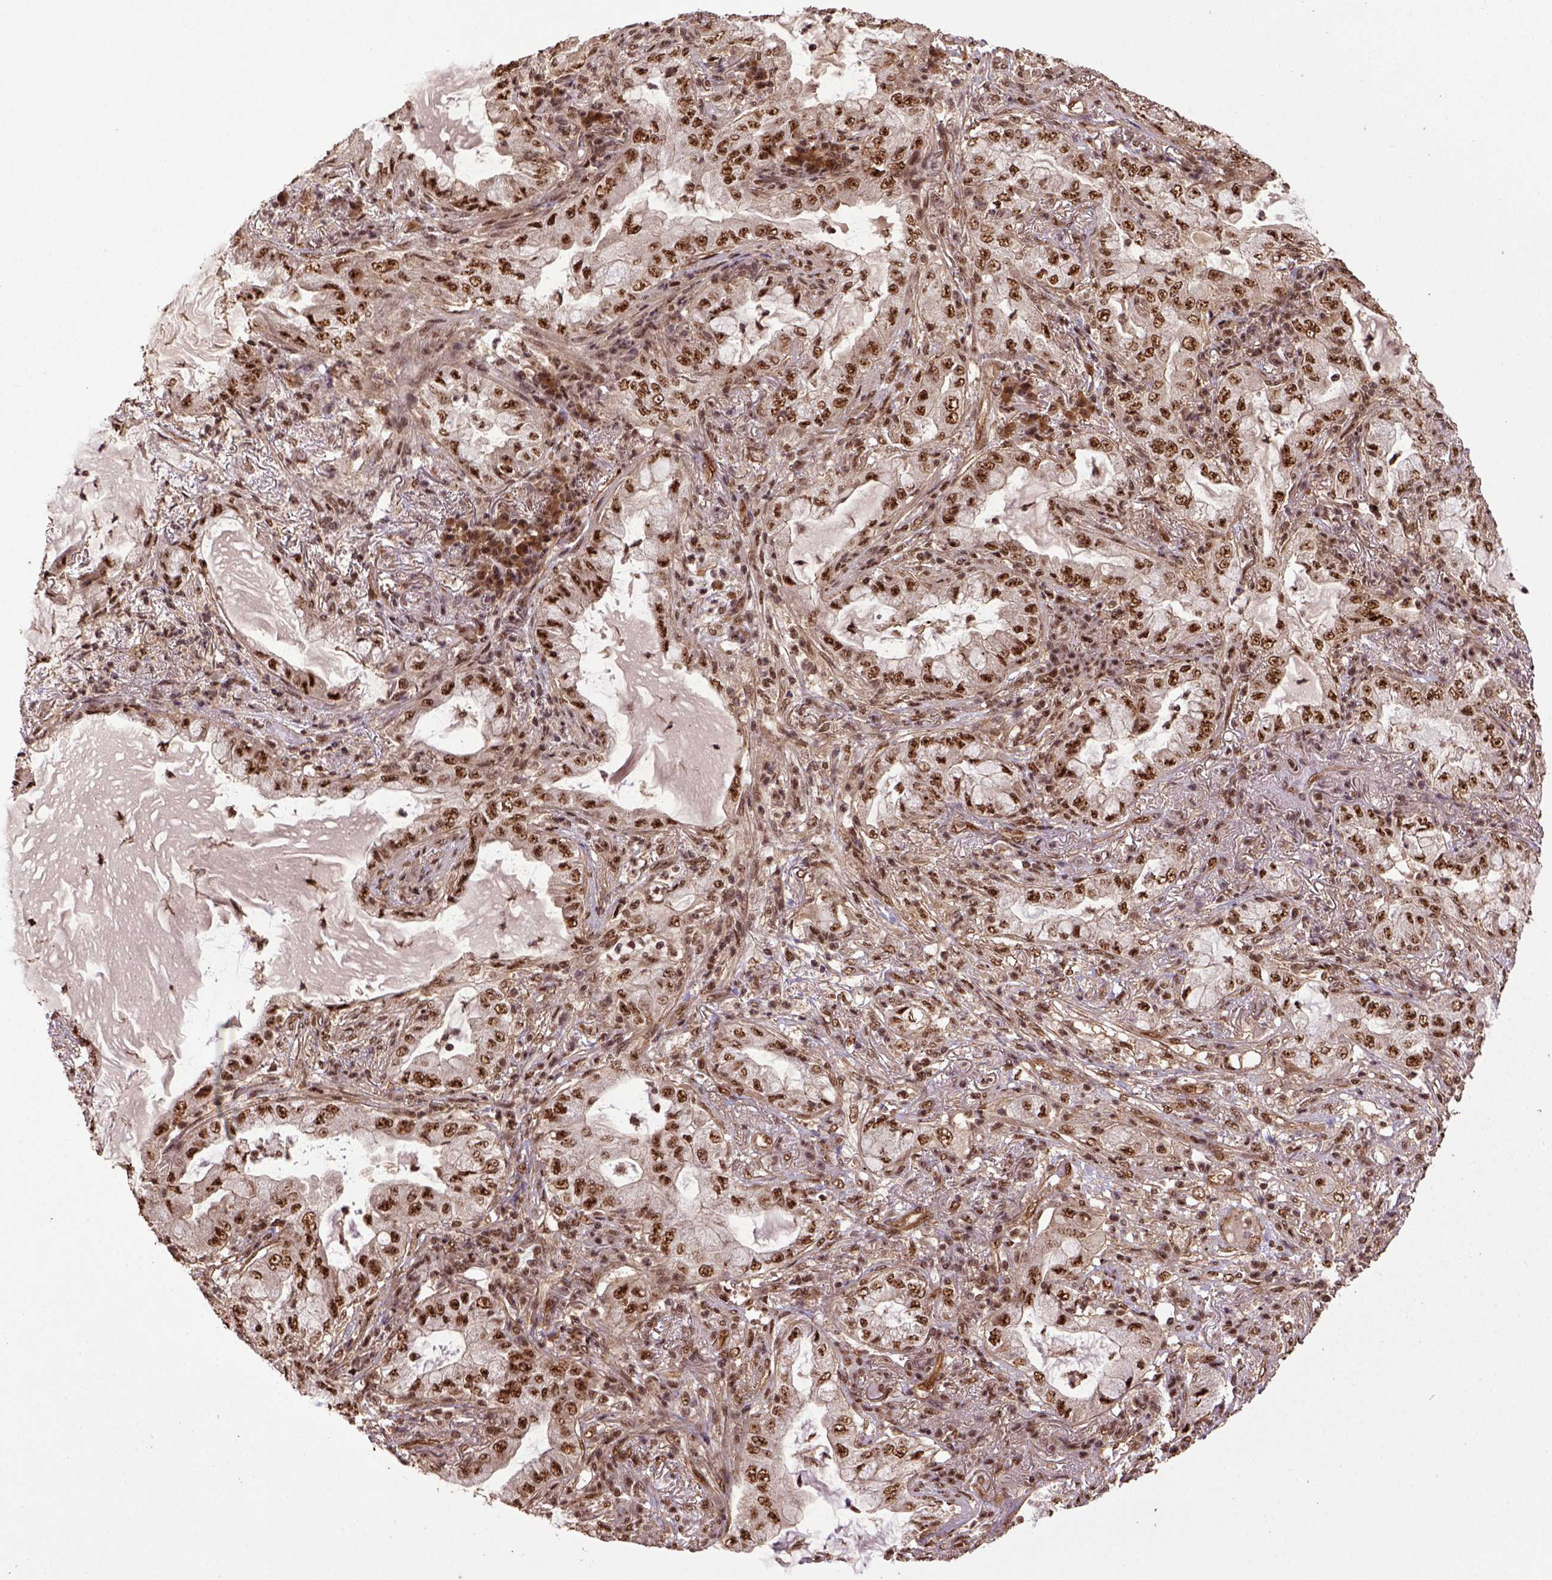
{"staining": {"intensity": "moderate", "quantity": ">75%", "location": "nuclear"}, "tissue": "lung cancer", "cell_type": "Tumor cells", "image_type": "cancer", "snomed": [{"axis": "morphology", "description": "Adenocarcinoma, NOS"}, {"axis": "topography", "description": "Lung"}], "caption": "Immunohistochemical staining of lung adenocarcinoma exhibits medium levels of moderate nuclear expression in about >75% of tumor cells. (IHC, brightfield microscopy, high magnification).", "gene": "PPIG", "patient": {"sex": "female", "age": 73}}